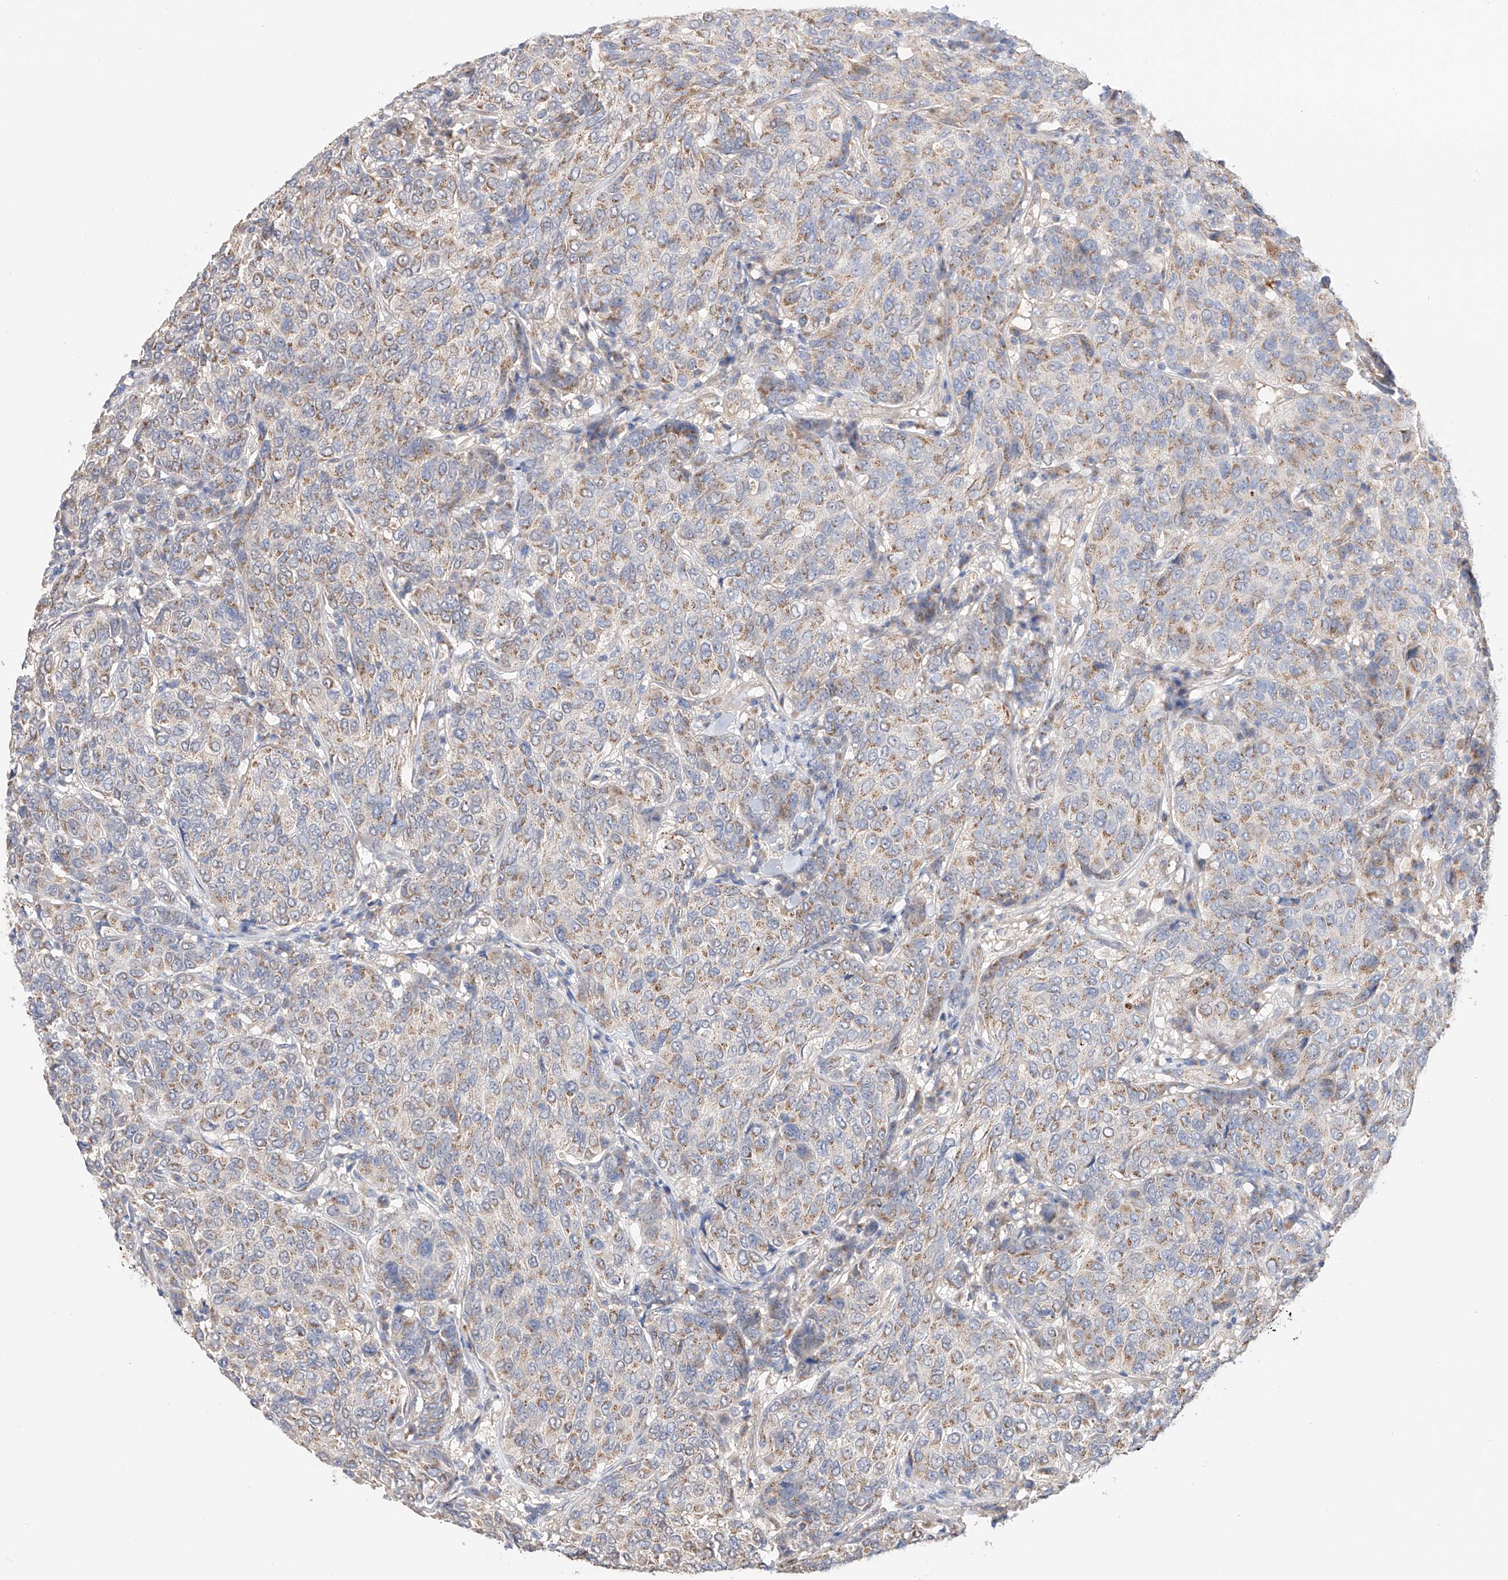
{"staining": {"intensity": "moderate", "quantity": "25%-75%", "location": "cytoplasmic/membranous"}, "tissue": "breast cancer", "cell_type": "Tumor cells", "image_type": "cancer", "snomed": [{"axis": "morphology", "description": "Duct carcinoma"}, {"axis": "topography", "description": "Breast"}], "caption": "Immunohistochemistry (DAB (3,3'-diaminobenzidine)) staining of breast infiltrating ductal carcinoma exhibits moderate cytoplasmic/membranous protein expression in about 25%-75% of tumor cells.", "gene": "MOSPD1", "patient": {"sex": "female", "age": 55}}